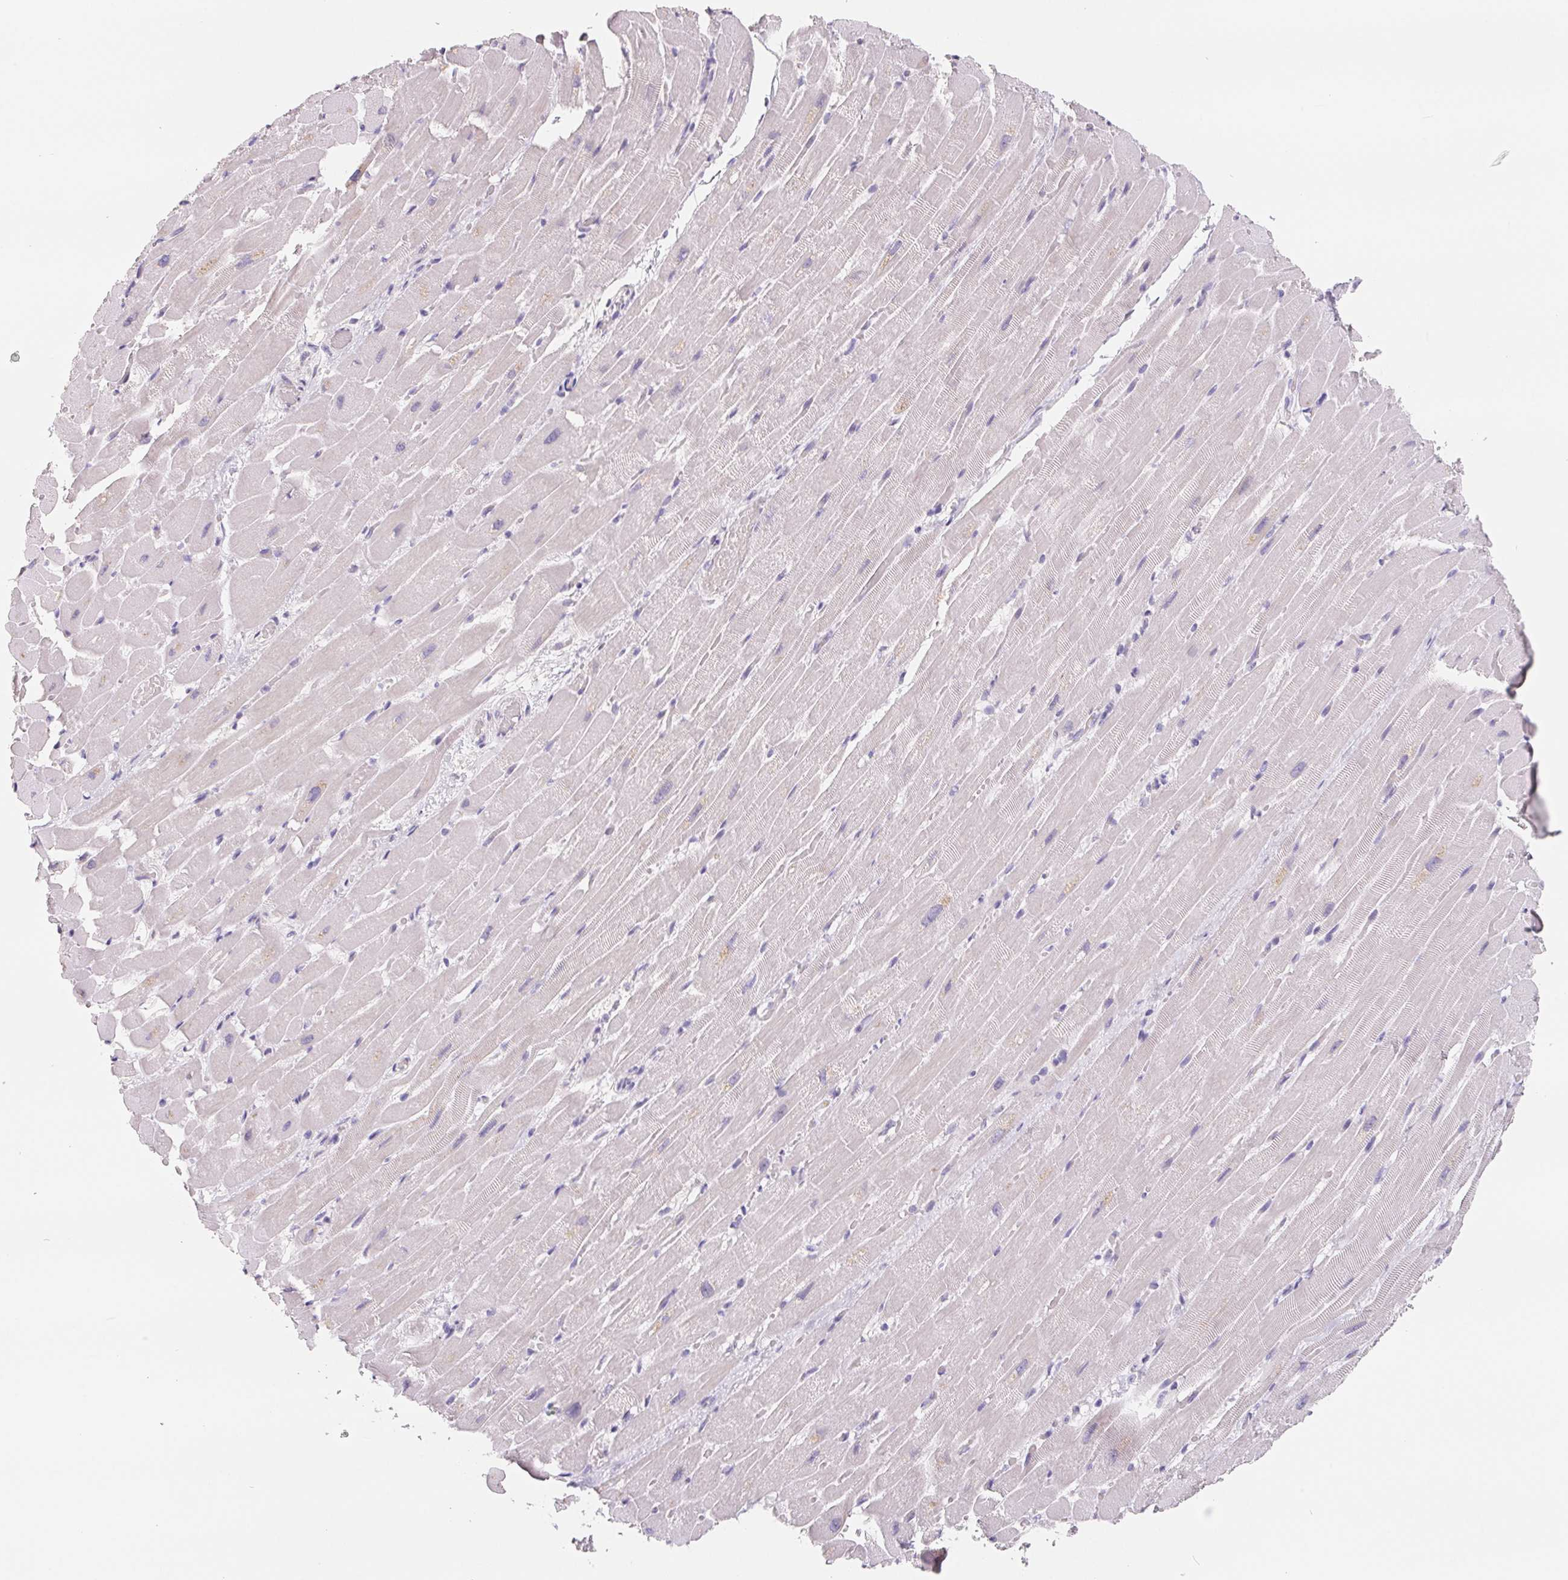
{"staining": {"intensity": "negative", "quantity": "none", "location": "none"}, "tissue": "heart muscle", "cell_type": "Cardiomyocytes", "image_type": "normal", "snomed": [{"axis": "morphology", "description": "Normal tissue, NOS"}, {"axis": "topography", "description": "Heart"}], "caption": "Immunohistochemical staining of benign heart muscle shows no significant staining in cardiomyocytes.", "gene": "FDX1", "patient": {"sex": "male", "age": 37}}